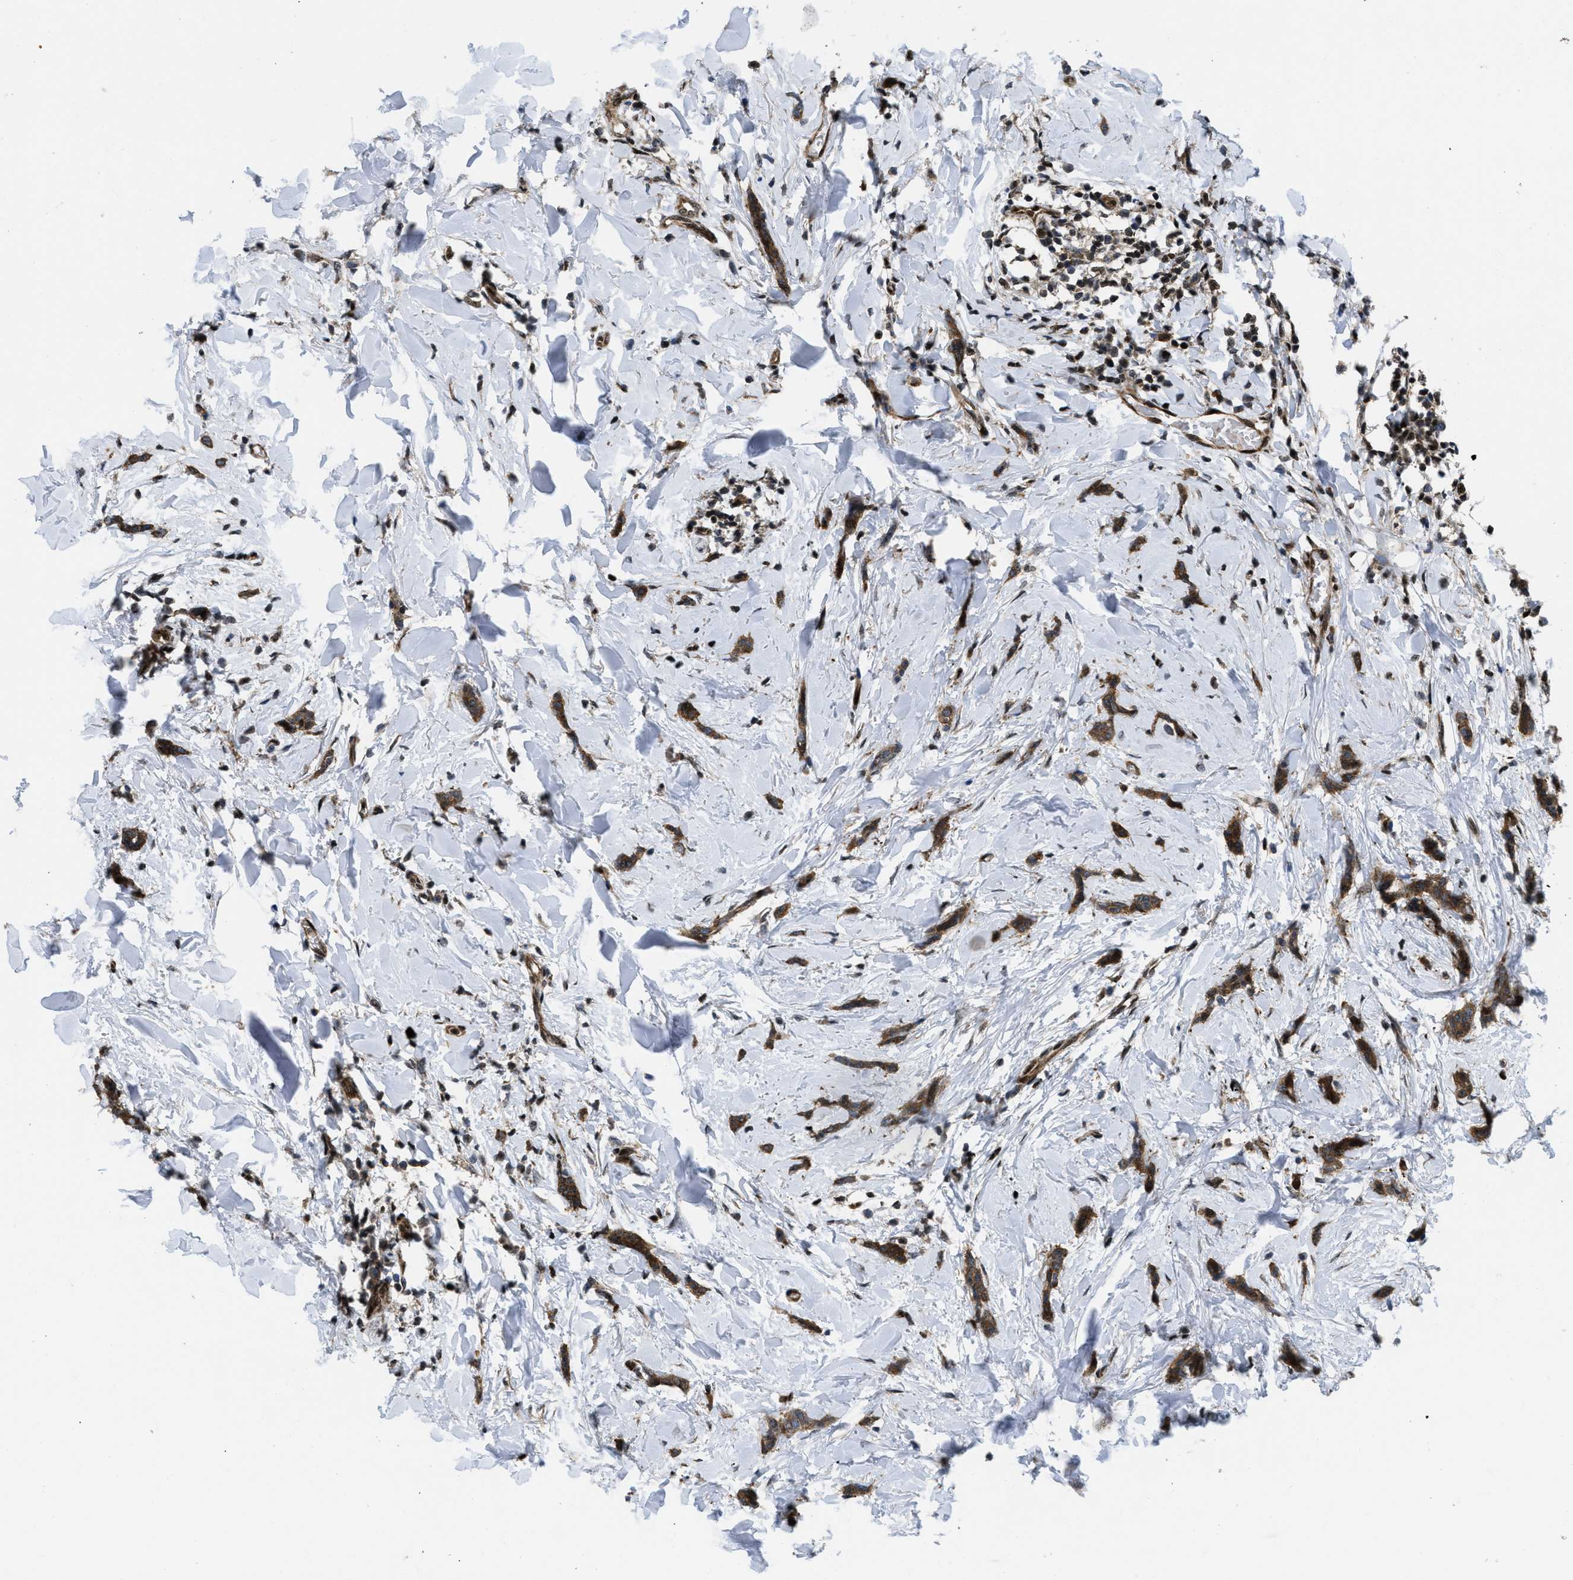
{"staining": {"intensity": "strong", "quantity": ">75%", "location": "cytoplasmic/membranous"}, "tissue": "breast cancer", "cell_type": "Tumor cells", "image_type": "cancer", "snomed": [{"axis": "morphology", "description": "Lobular carcinoma"}, {"axis": "topography", "description": "Skin"}, {"axis": "topography", "description": "Breast"}], "caption": "Immunohistochemical staining of human breast cancer demonstrates high levels of strong cytoplasmic/membranous expression in approximately >75% of tumor cells. The protein of interest is stained brown, and the nuclei are stained in blue (DAB (3,3'-diaminobenzidine) IHC with brightfield microscopy, high magnification).", "gene": "PPP2CB", "patient": {"sex": "female", "age": 46}}